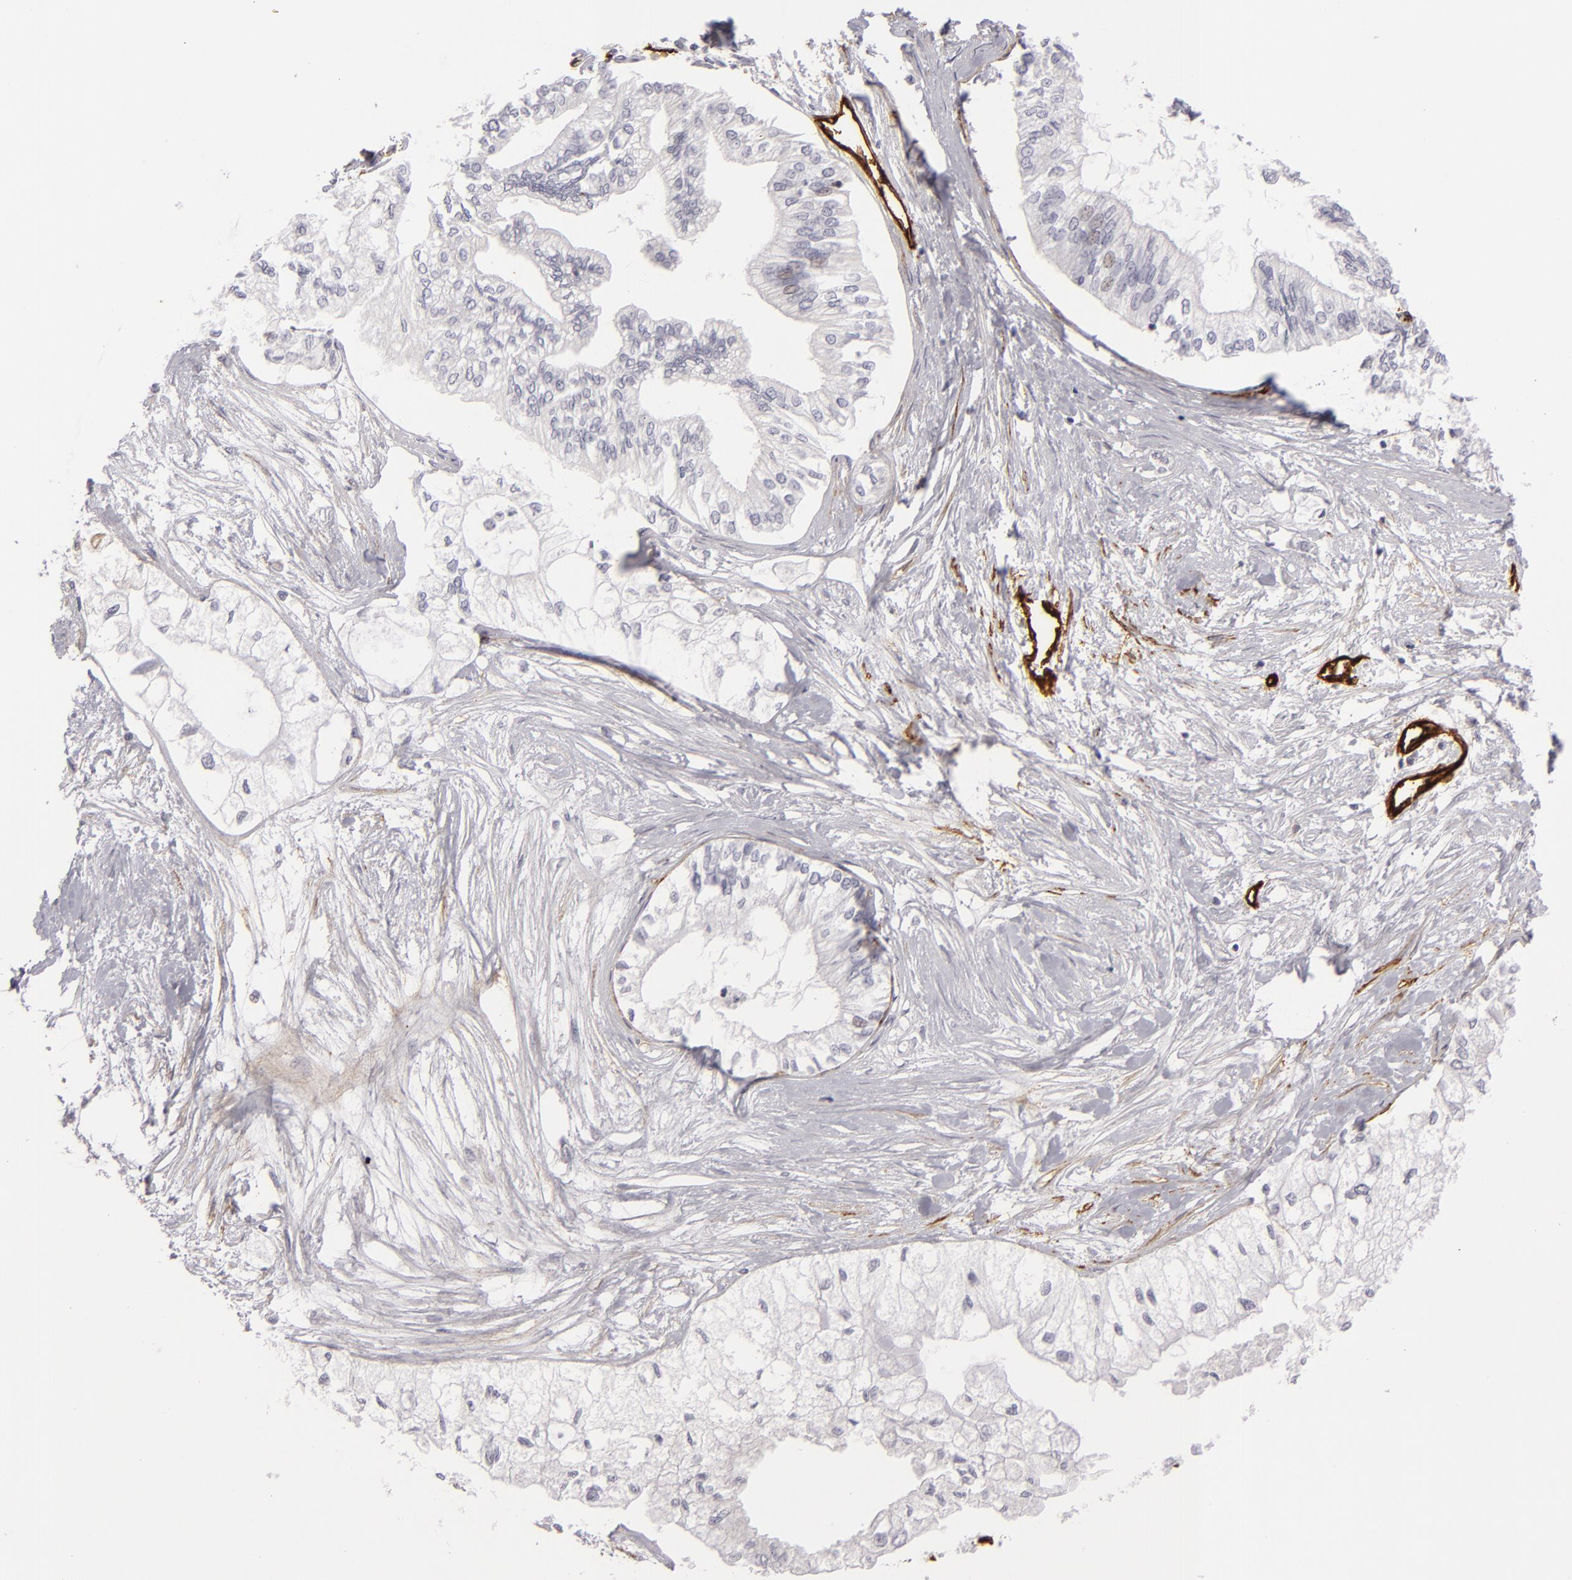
{"staining": {"intensity": "negative", "quantity": "none", "location": "none"}, "tissue": "pancreatic cancer", "cell_type": "Tumor cells", "image_type": "cancer", "snomed": [{"axis": "morphology", "description": "Adenocarcinoma, NOS"}, {"axis": "topography", "description": "Pancreas"}], "caption": "The image reveals no staining of tumor cells in adenocarcinoma (pancreatic). (Stains: DAB (3,3'-diaminobenzidine) immunohistochemistry with hematoxylin counter stain, Microscopy: brightfield microscopy at high magnification).", "gene": "MCAM", "patient": {"sex": "male", "age": 79}}